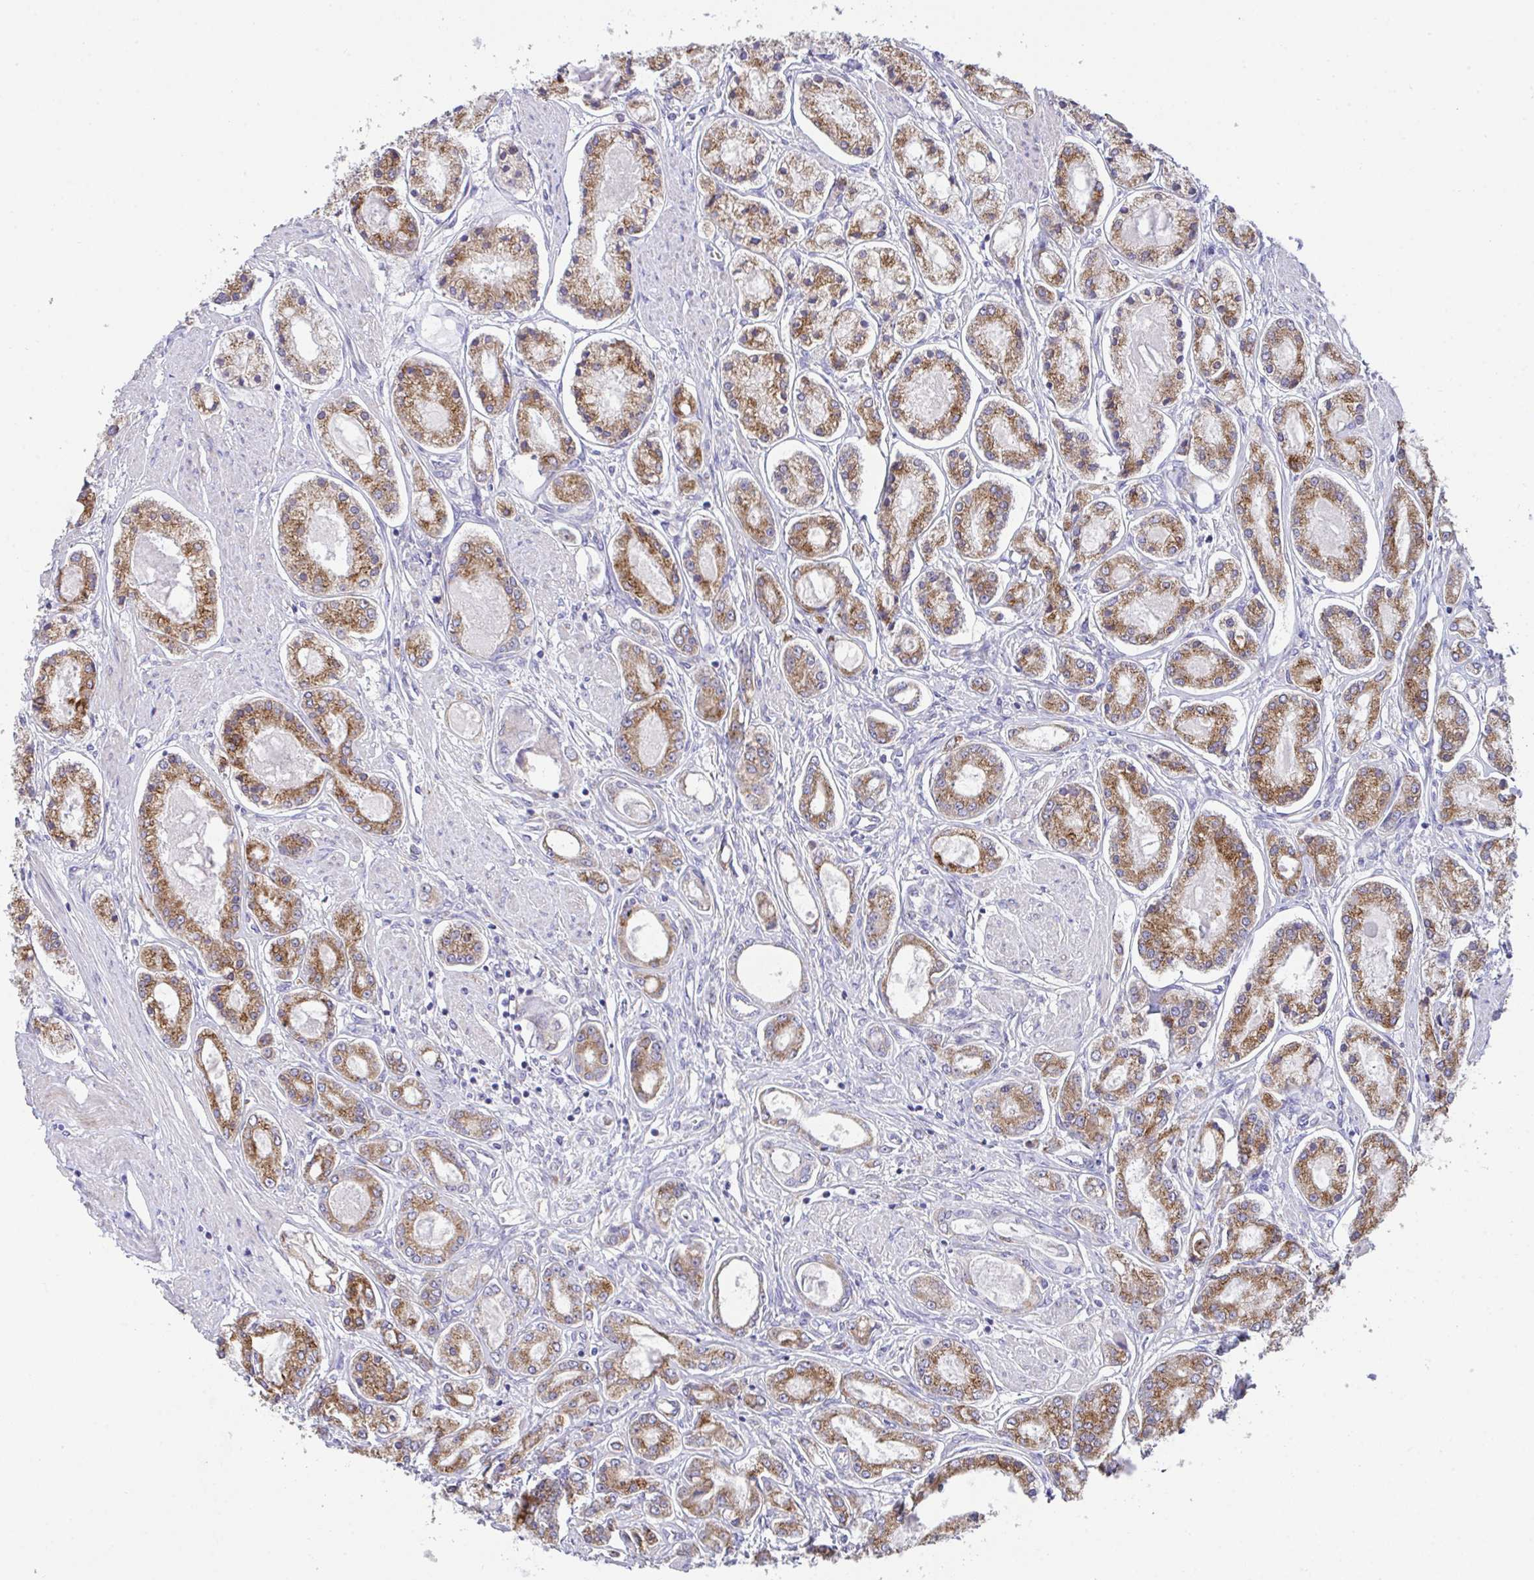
{"staining": {"intensity": "strong", "quantity": ">75%", "location": "cytoplasmic/membranous"}, "tissue": "prostate cancer", "cell_type": "Tumor cells", "image_type": "cancer", "snomed": [{"axis": "morphology", "description": "Adenocarcinoma, High grade"}, {"axis": "topography", "description": "Prostate"}], "caption": "The image demonstrates a brown stain indicating the presence of a protein in the cytoplasmic/membranous of tumor cells in prostate cancer (high-grade adenocarcinoma).", "gene": "MIA3", "patient": {"sex": "male", "age": 66}}